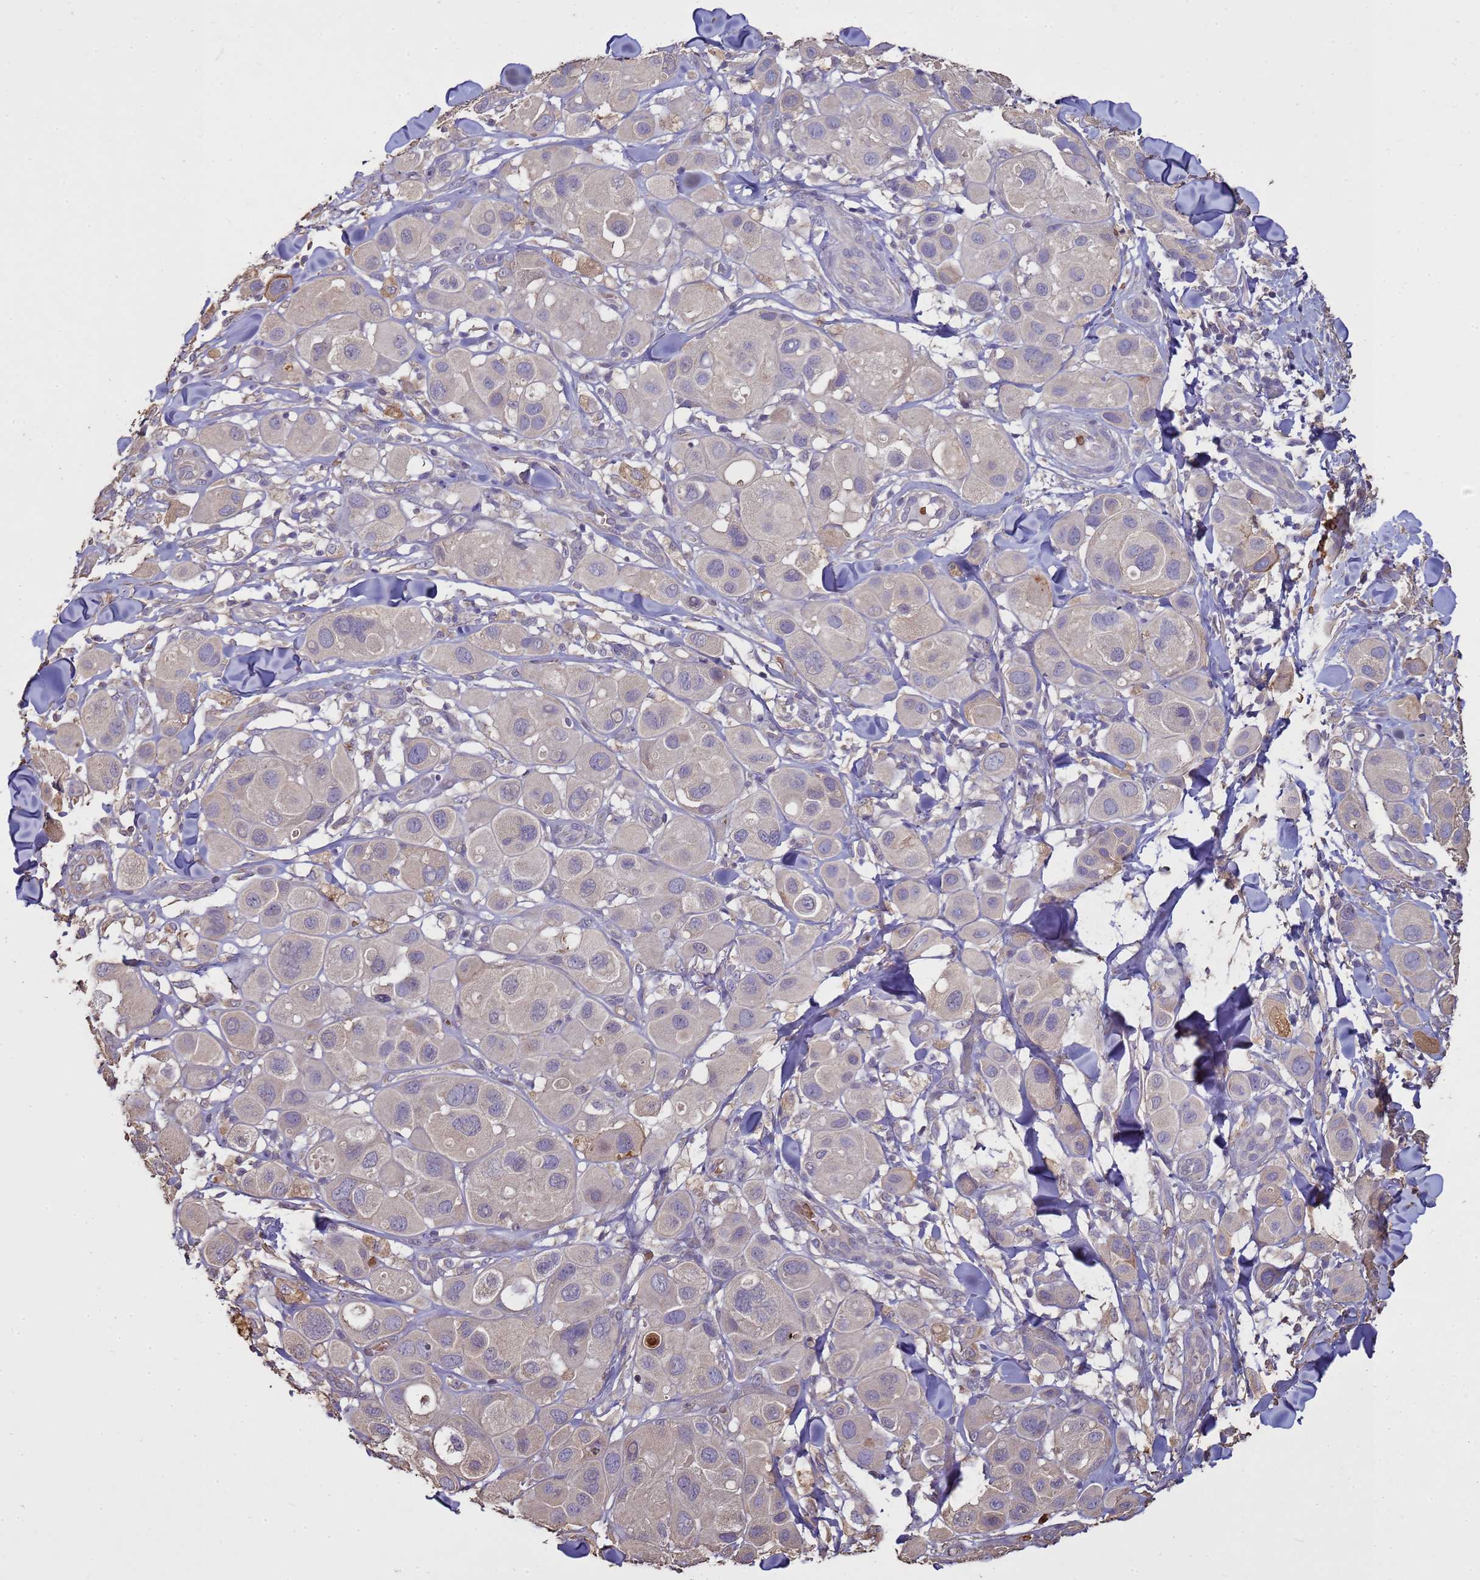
{"staining": {"intensity": "negative", "quantity": "none", "location": "none"}, "tissue": "melanoma", "cell_type": "Tumor cells", "image_type": "cancer", "snomed": [{"axis": "morphology", "description": "Malignant melanoma, Metastatic site"}, {"axis": "topography", "description": "Skin"}], "caption": "A histopathology image of human melanoma is negative for staining in tumor cells. (DAB immunohistochemistry (IHC) visualized using brightfield microscopy, high magnification).", "gene": "SGIP1", "patient": {"sex": "male", "age": 41}}